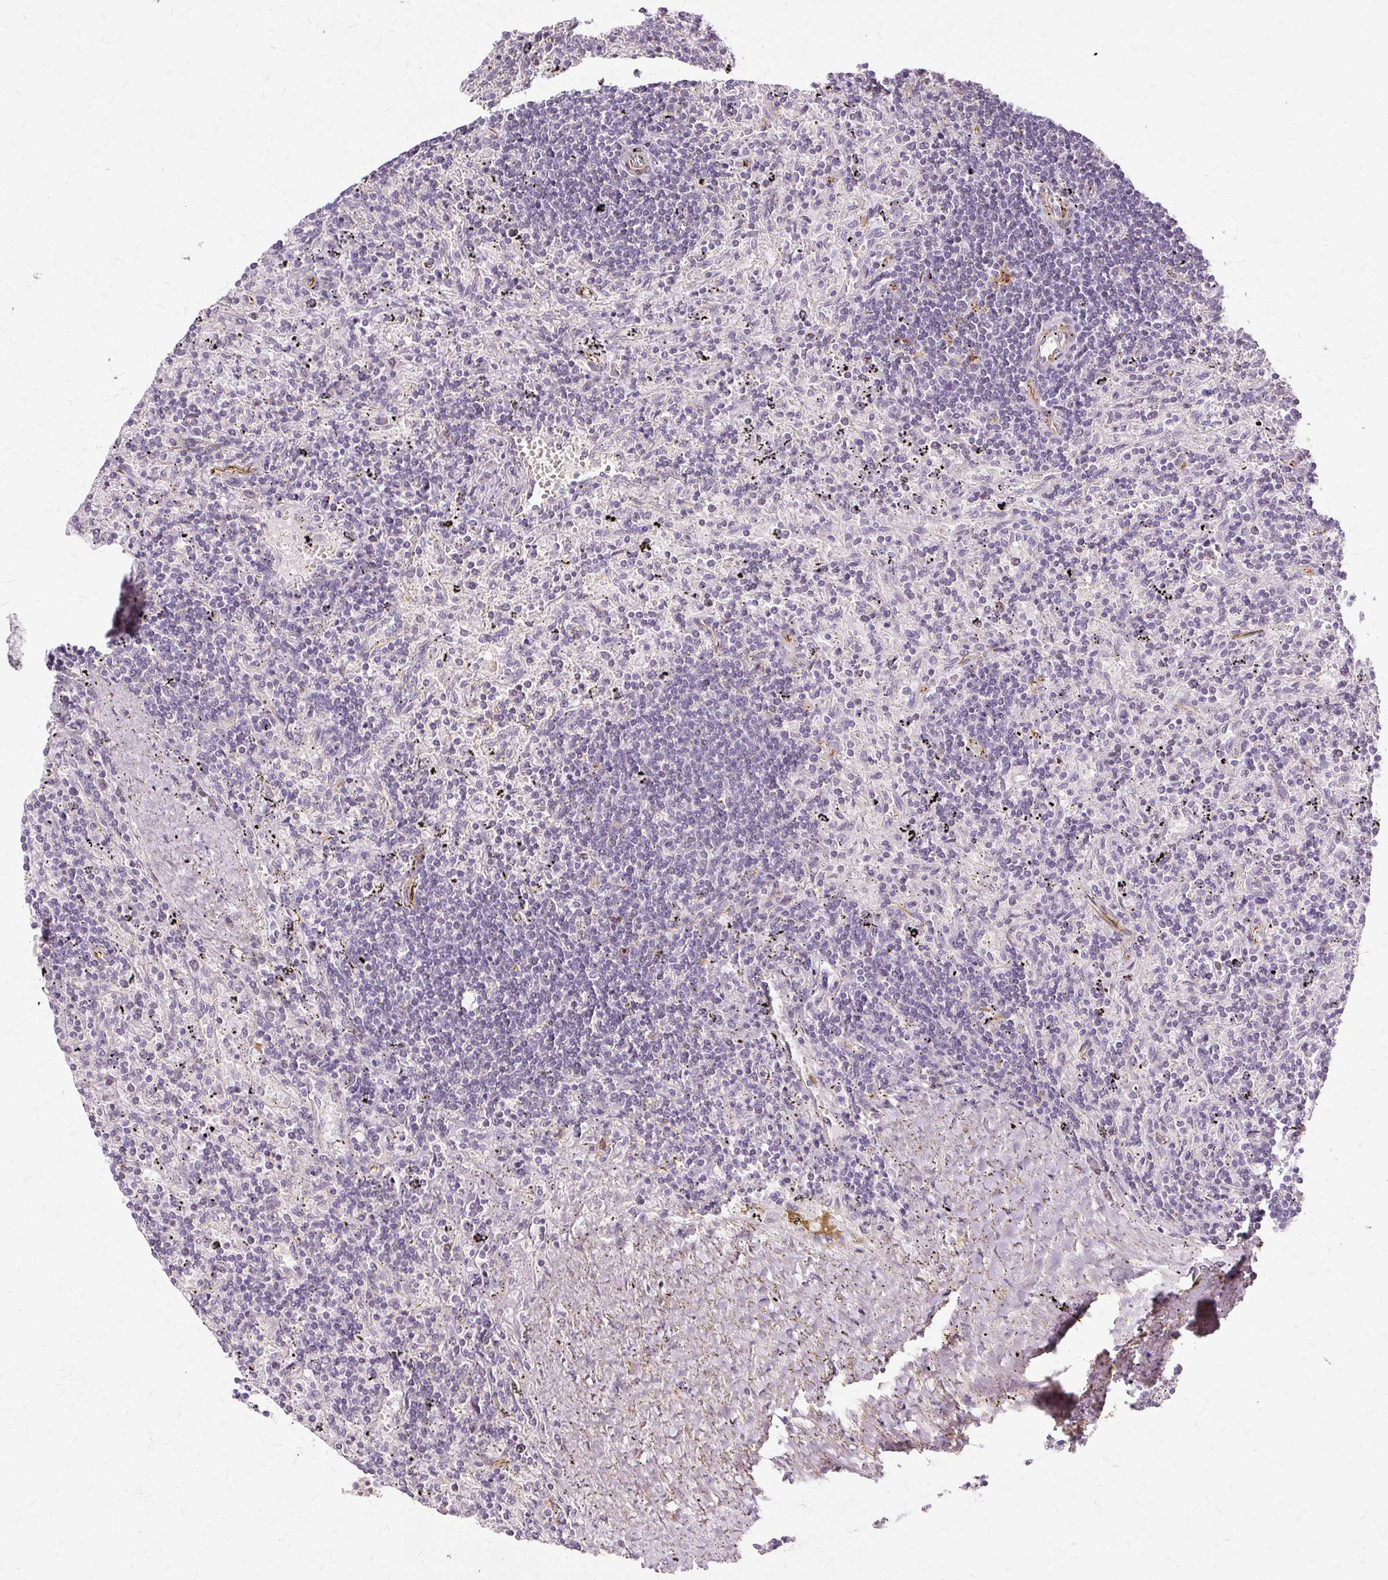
{"staining": {"intensity": "negative", "quantity": "none", "location": "none"}, "tissue": "lymphoma", "cell_type": "Tumor cells", "image_type": "cancer", "snomed": [{"axis": "morphology", "description": "Malignant lymphoma, non-Hodgkin's type, Low grade"}, {"axis": "topography", "description": "Spleen"}], "caption": "Protein analysis of lymphoma reveals no significant expression in tumor cells.", "gene": "MMACHC", "patient": {"sex": "male", "age": 76}}